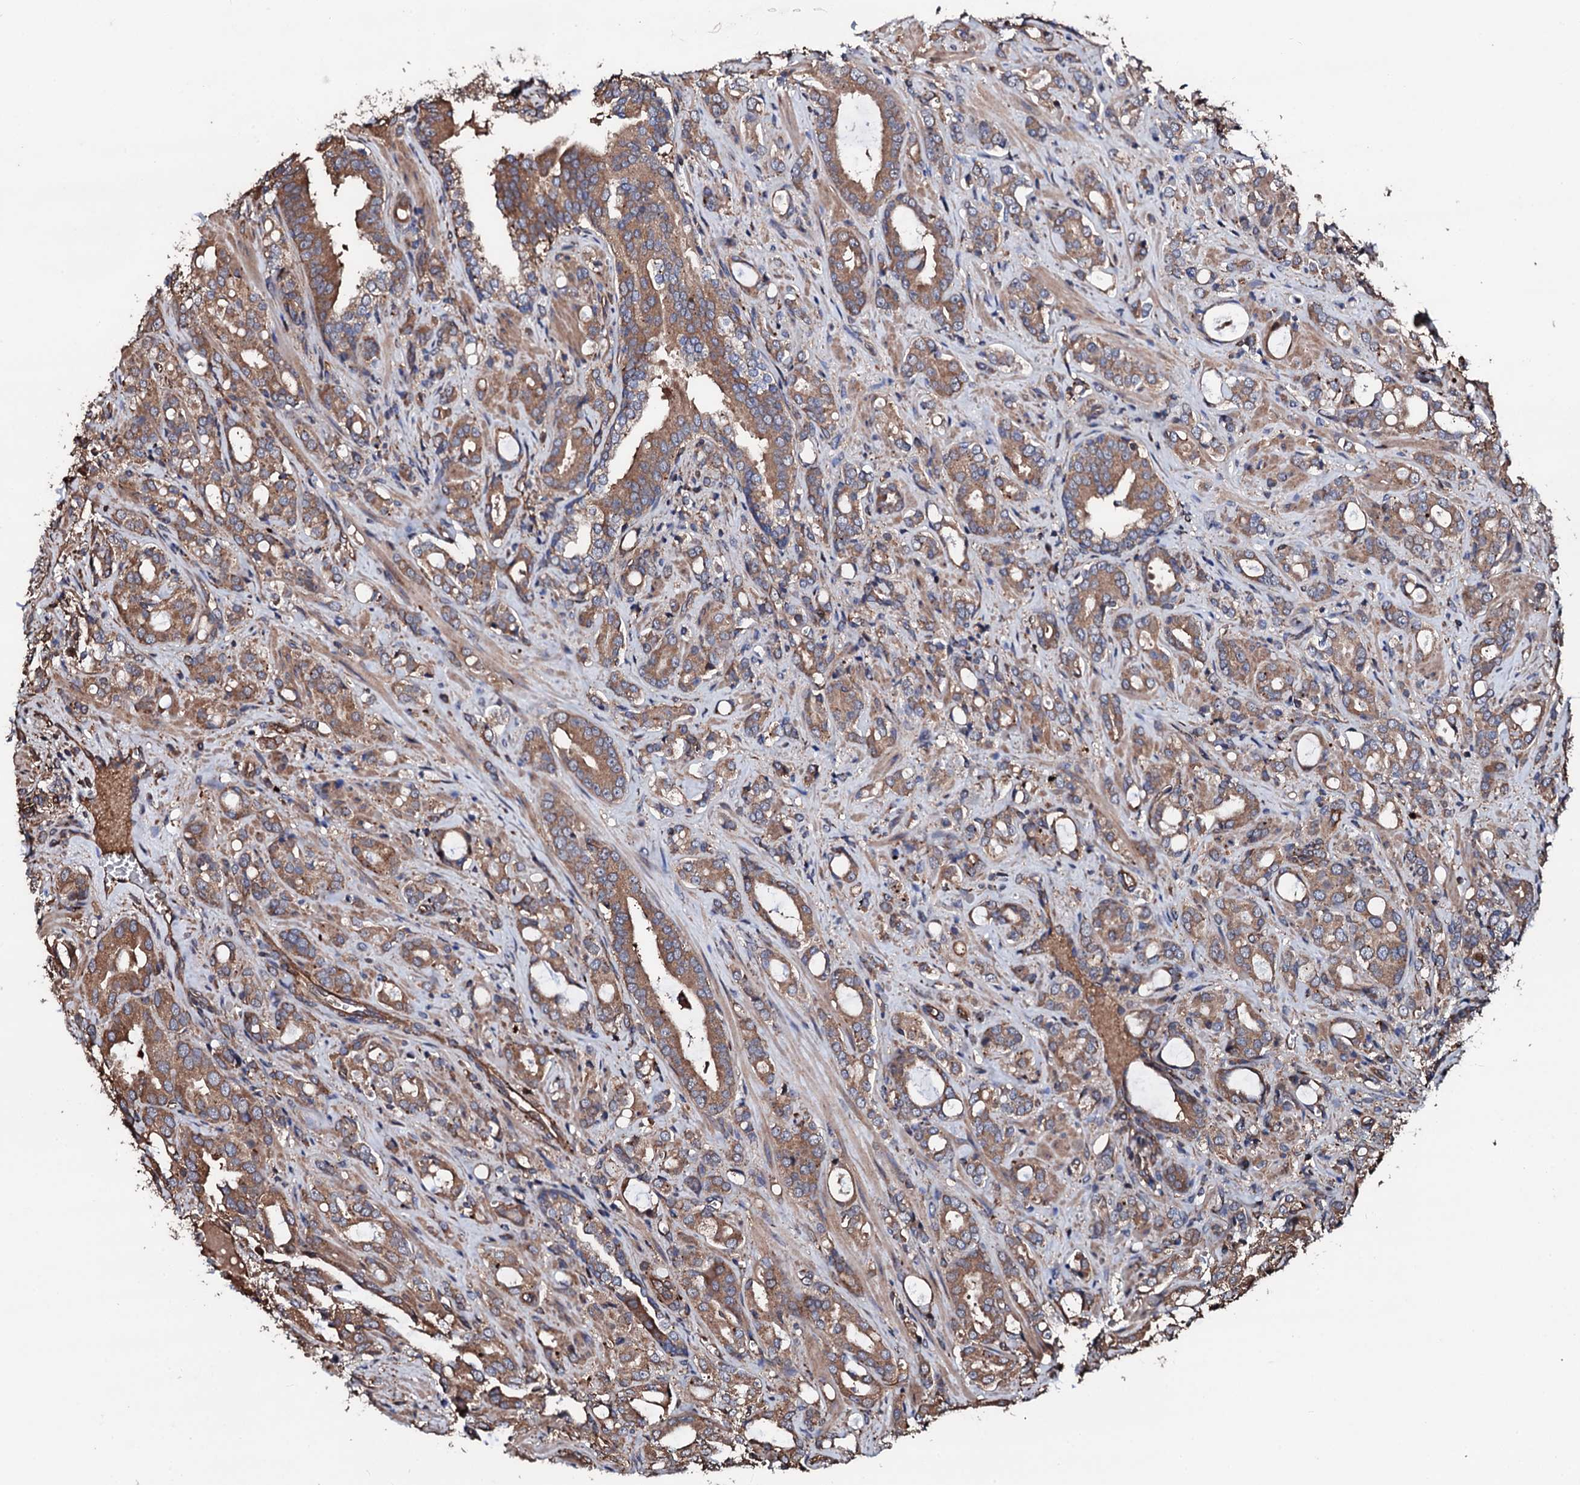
{"staining": {"intensity": "moderate", "quantity": ">75%", "location": "cytoplasmic/membranous"}, "tissue": "prostate cancer", "cell_type": "Tumor cells", "image_type": "cancer", "snomed": [{"axis": "morphology", "description": "Adenocarcinoma, High grade"}, {"axis": "topography", "description": "Prostate"}], "caption": "Protein staining of high-grade adenocarcinoma (prostate) tissue reveals moderate cytoplasmic/membranous expression in approximately >75% of tumor cells. The staining was performed using DAB (3,3'-diaminobenzidine) to visualize the protein expression in brown, while the nuclei were stained in blue with hematoxylin (Magnification: 20x).", "gene": "CKAP5", "patient": {"sex": "male", "age": 72}}